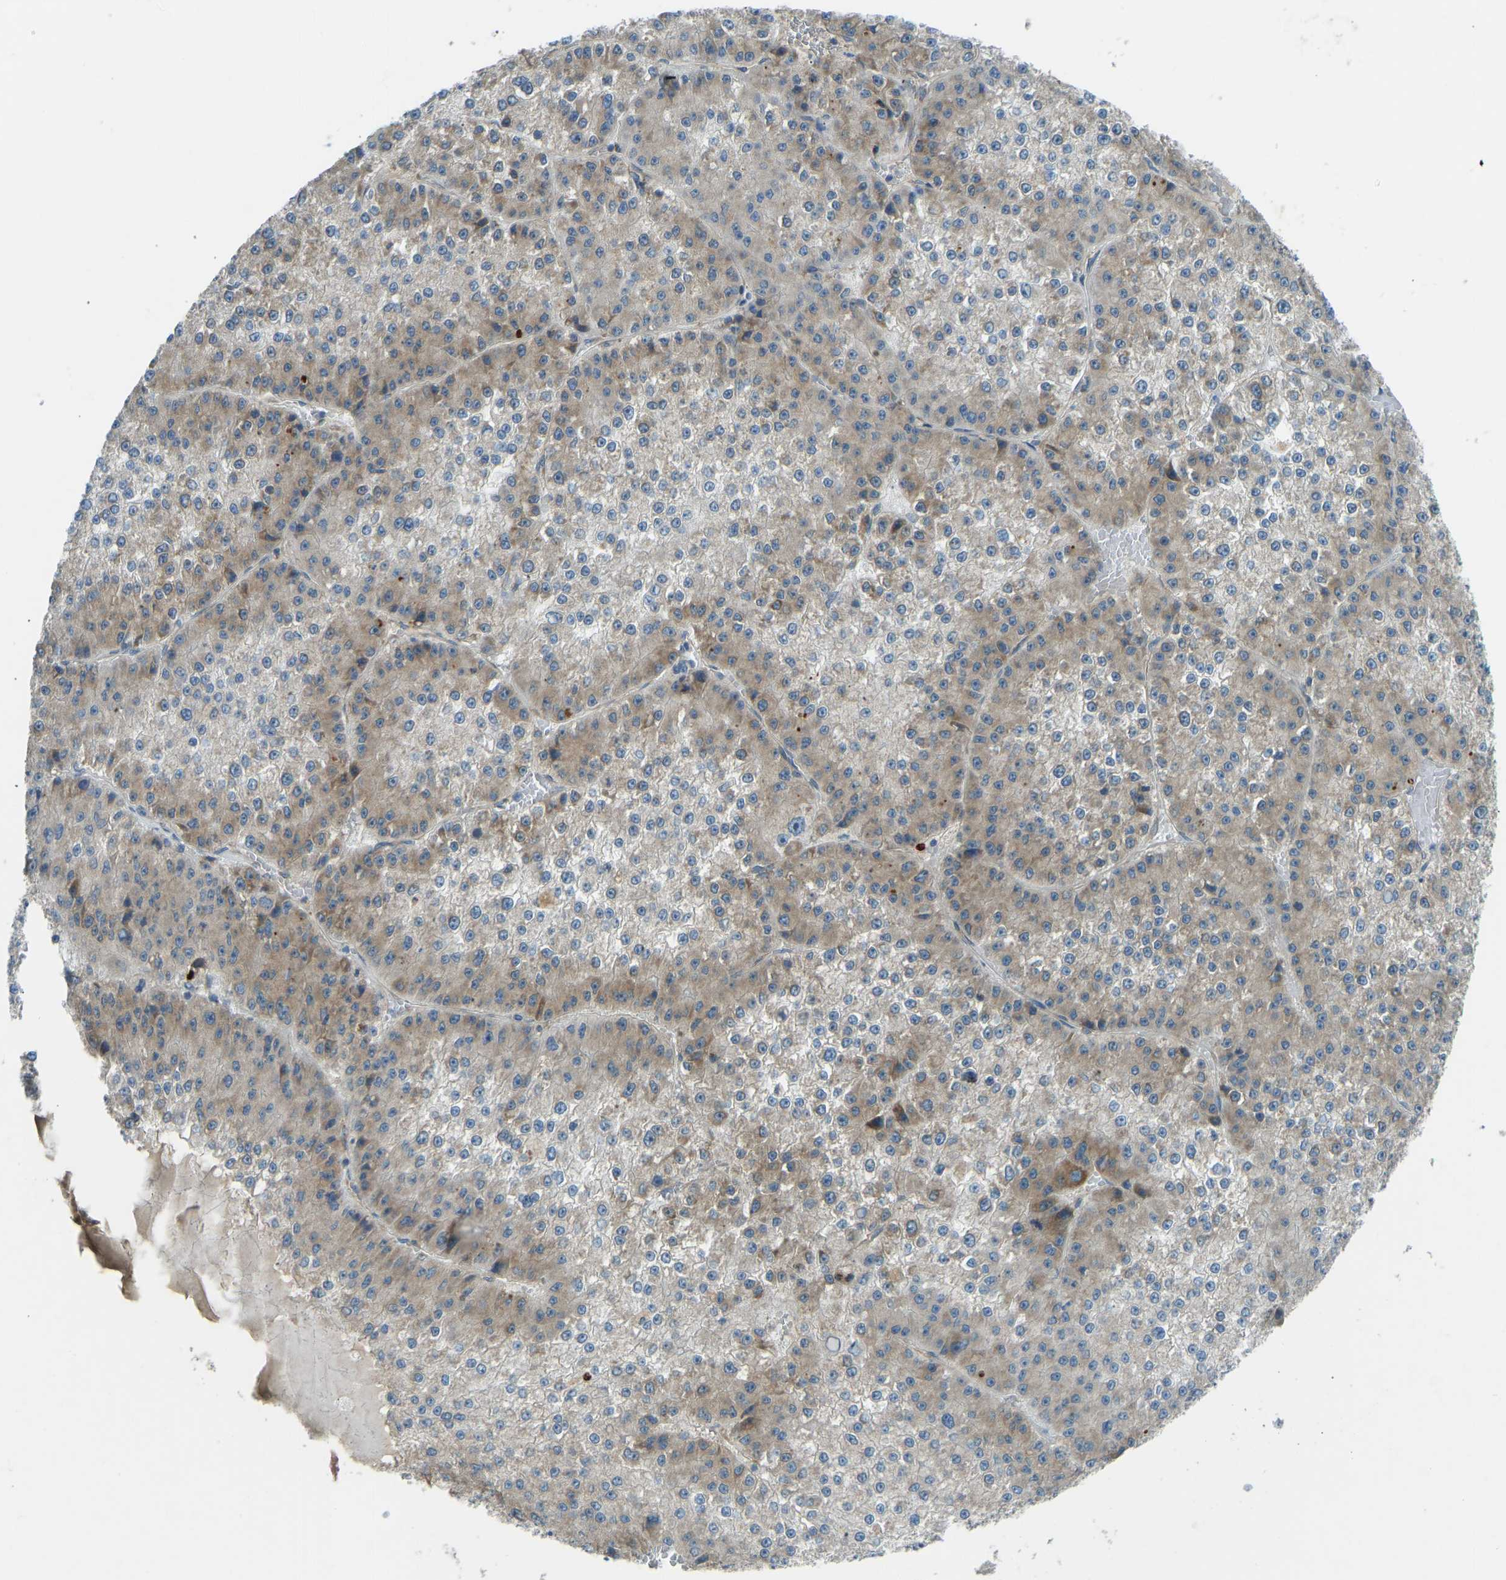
{"staining": {"intensity": "weak", "quantity": "25%-75%", "location": "cytoplasmic/membranous"}, "tissue": "liver cancer", "cell_type": "Tumor cells", "image_type": "cancer", "snomed": [{"axis": "morphology", "description": "Carcinoma, Hepatocellular, NOS"}, {"axis": "topography", "description": "Liver"}], "caption": "Human liver hepatocellular carcinoma stained with a brown dye shows weak cytoplasmic/membranous positive staining in approximately 25%-75% of tumor cells.", "gene": "STAU2", "patient": {"sex": "female", "age": 73}}